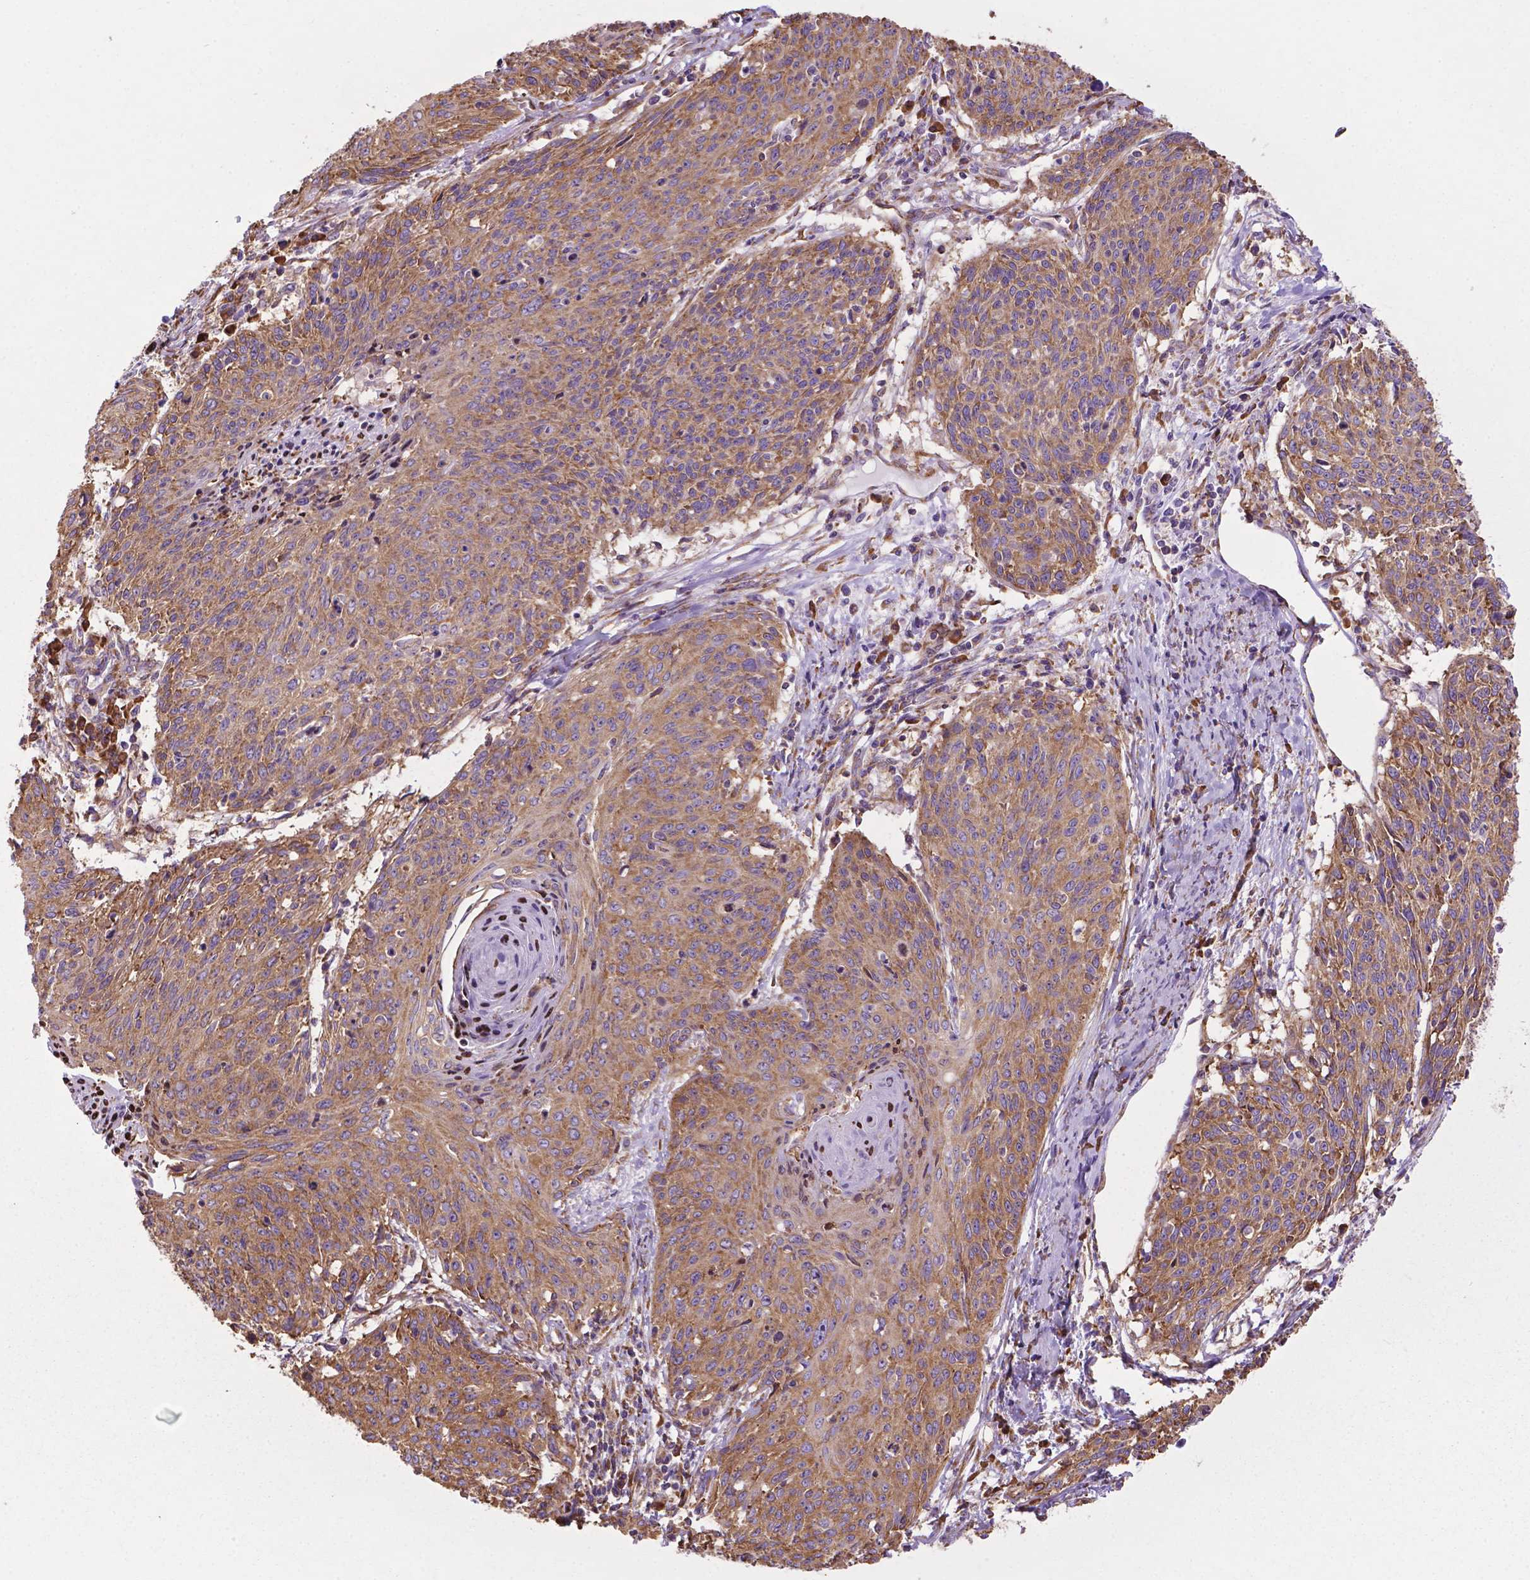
{"staining": {"intensity": "moderate", "quantity": ">75%", "location": "cytoplasmic/membranous"}, "tissue": "cervical cancer", "cell_type": "Tumor cells", "image_type": "cancer", "snomed": [{"axis": "morphology", "description": "Squamous cell carcinoma, NOS"}, {"axis": "topography", "description": "Cervix"}], "caption": "Brown immunohistochemical staining in human cervical cancer (squamous cell carcinoma) demonstrates moderate cytoplasmic/membranous staining in about >75% of tumor cells. The protein is stained brown, and the nuclei are stained in blue (DAB (3,3'-diaminobenzidine) IHC with brightfield microscopy, high magnification).", "gene": "RPL29", "patient": {"sex": "female", "age": 45}}